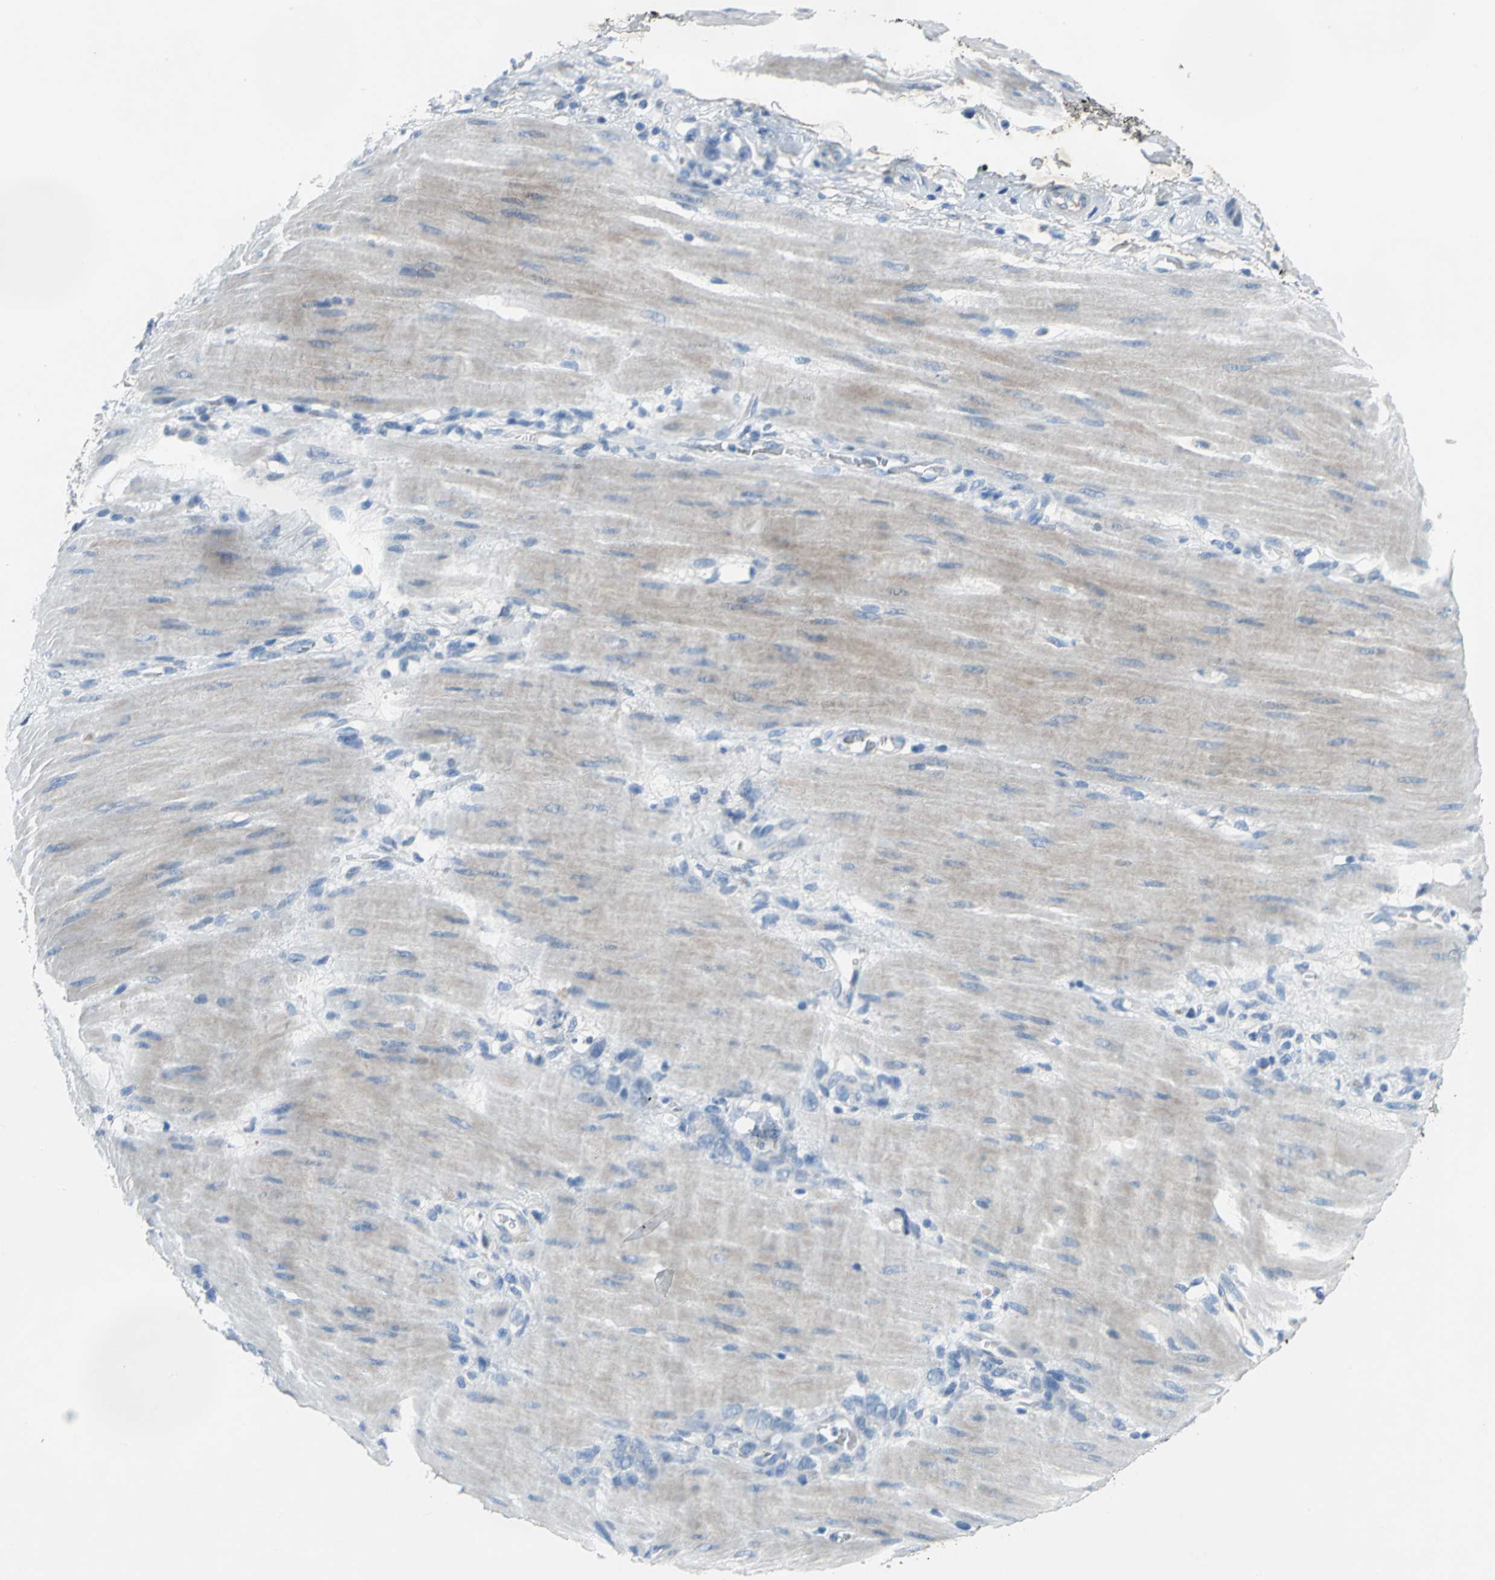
{"staining": {"intensity": "negative", "quantity": "none", "location": "none"}, "tissue": "stomach cancer", "cell_type": "Tumor cells", "image_type": "cancer", "snomed": [{"axis": "morphology", "description": "Adenocarcinoma, NOS"}, {"axis": "topography", "description": "Stomach"}], "caption": "Immunohistochemistry (IHC) micrograph of neoplastic tissue: human stomach cancer stained with DAB (3,3'-diaminobenzidine) shows no significant protein staining in tumor cells.", "gene": "PTGDS", "patient": {"sex": "male", "age": 82}}